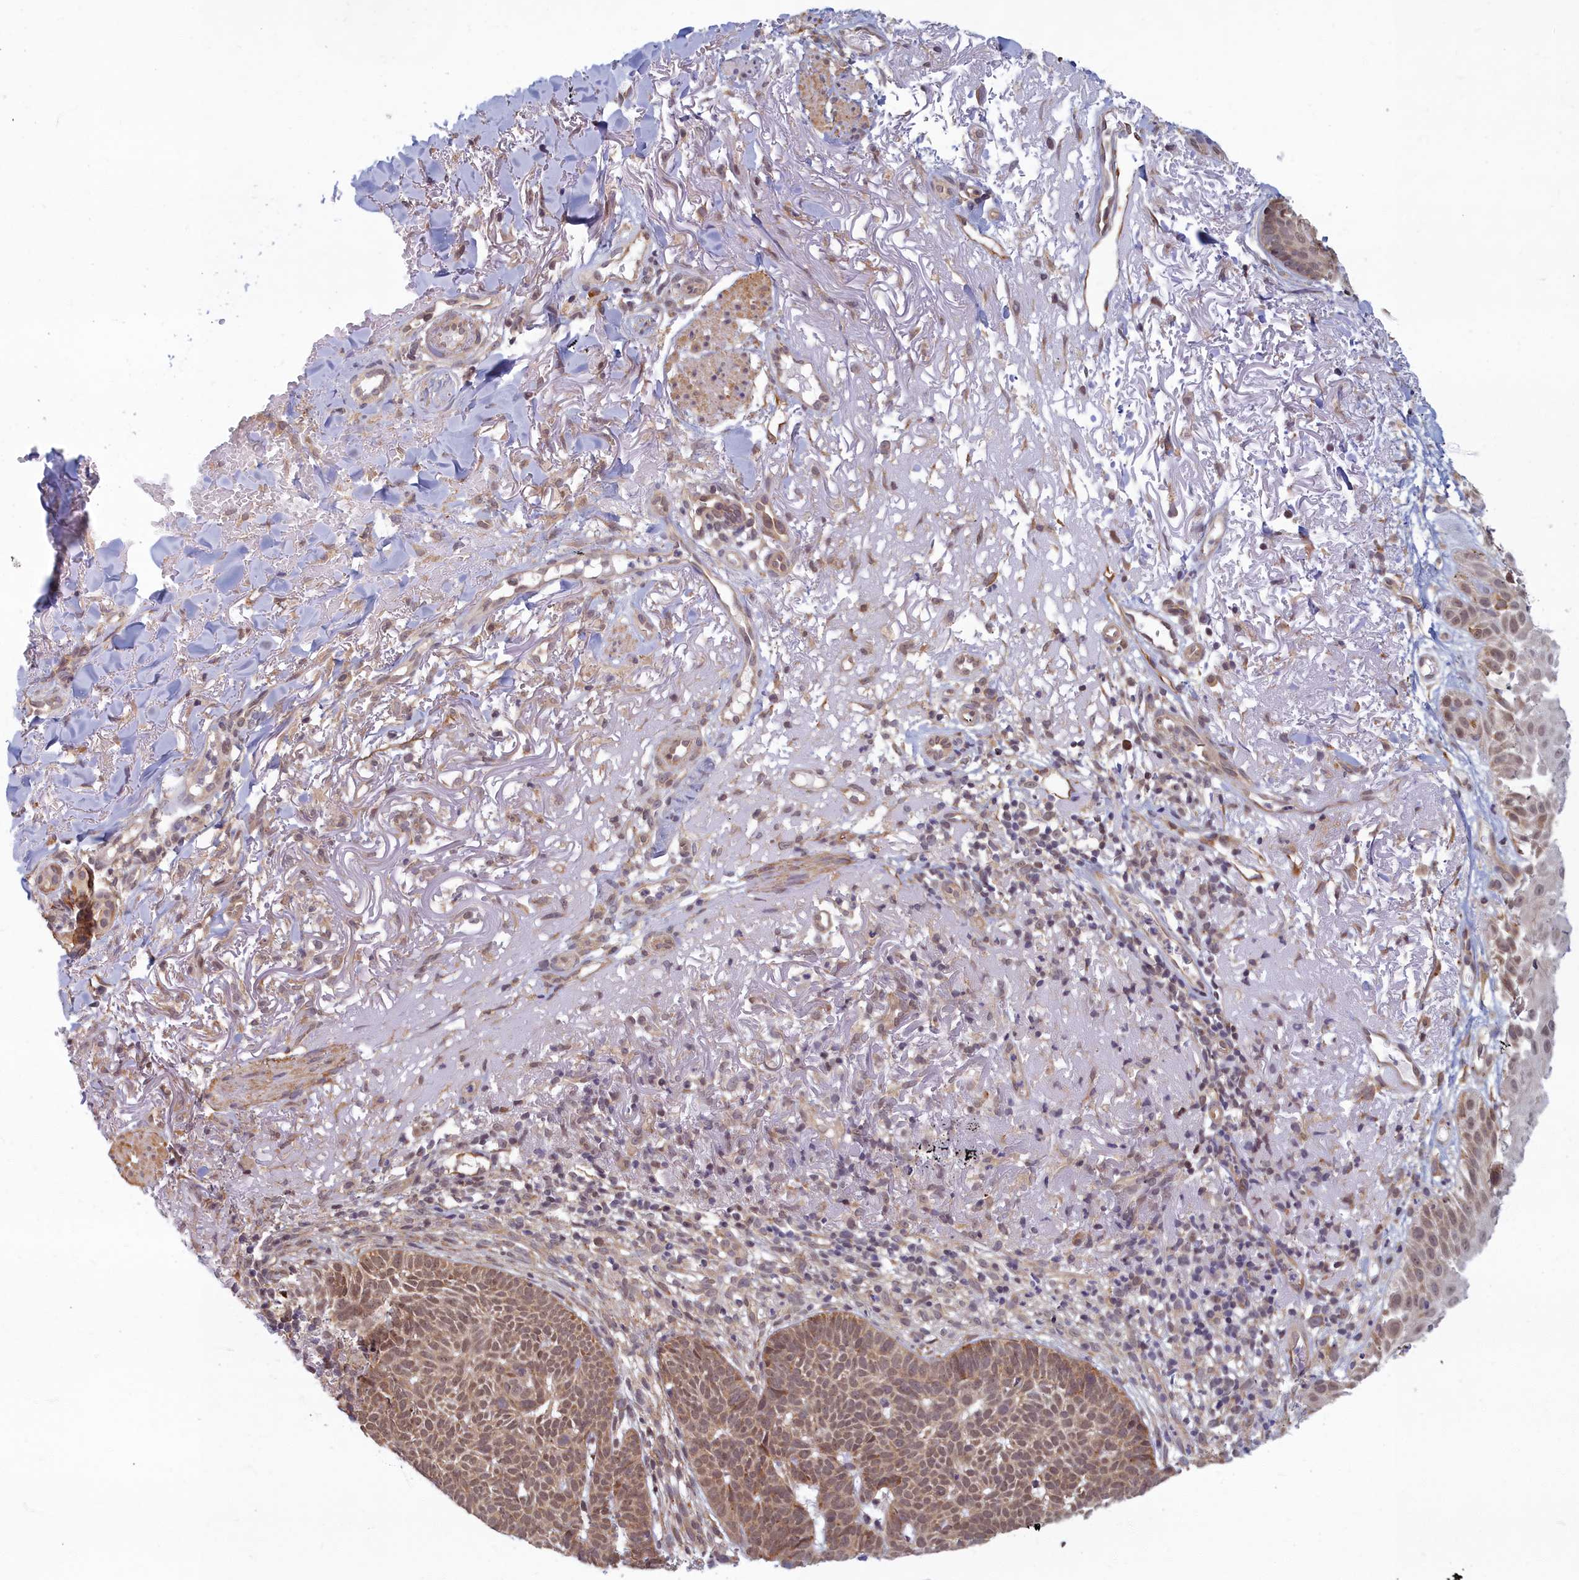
{"staining": {"intensity": "moderate", "quantity": ">75%", "location": "cytoplasmic/membranous,nuclear"}, "tissue": "skin cancer", "cell_type": "Tumor cells", "image_type": "cancer", "snomed": [{"axis": "morphology", "description": "Basal cell carcinoma"}, {"axis": "topography", "description": "Skin"}], "caption": "A histopathology image of human skin cancer (basal cell carcinoma) stained for a protein demonstrates moderate cytoplasmic/membranous and nuclear brown staining in tumor cells.", "gene": "MAK16", "patient": {"sex": "female", "age": 78}}